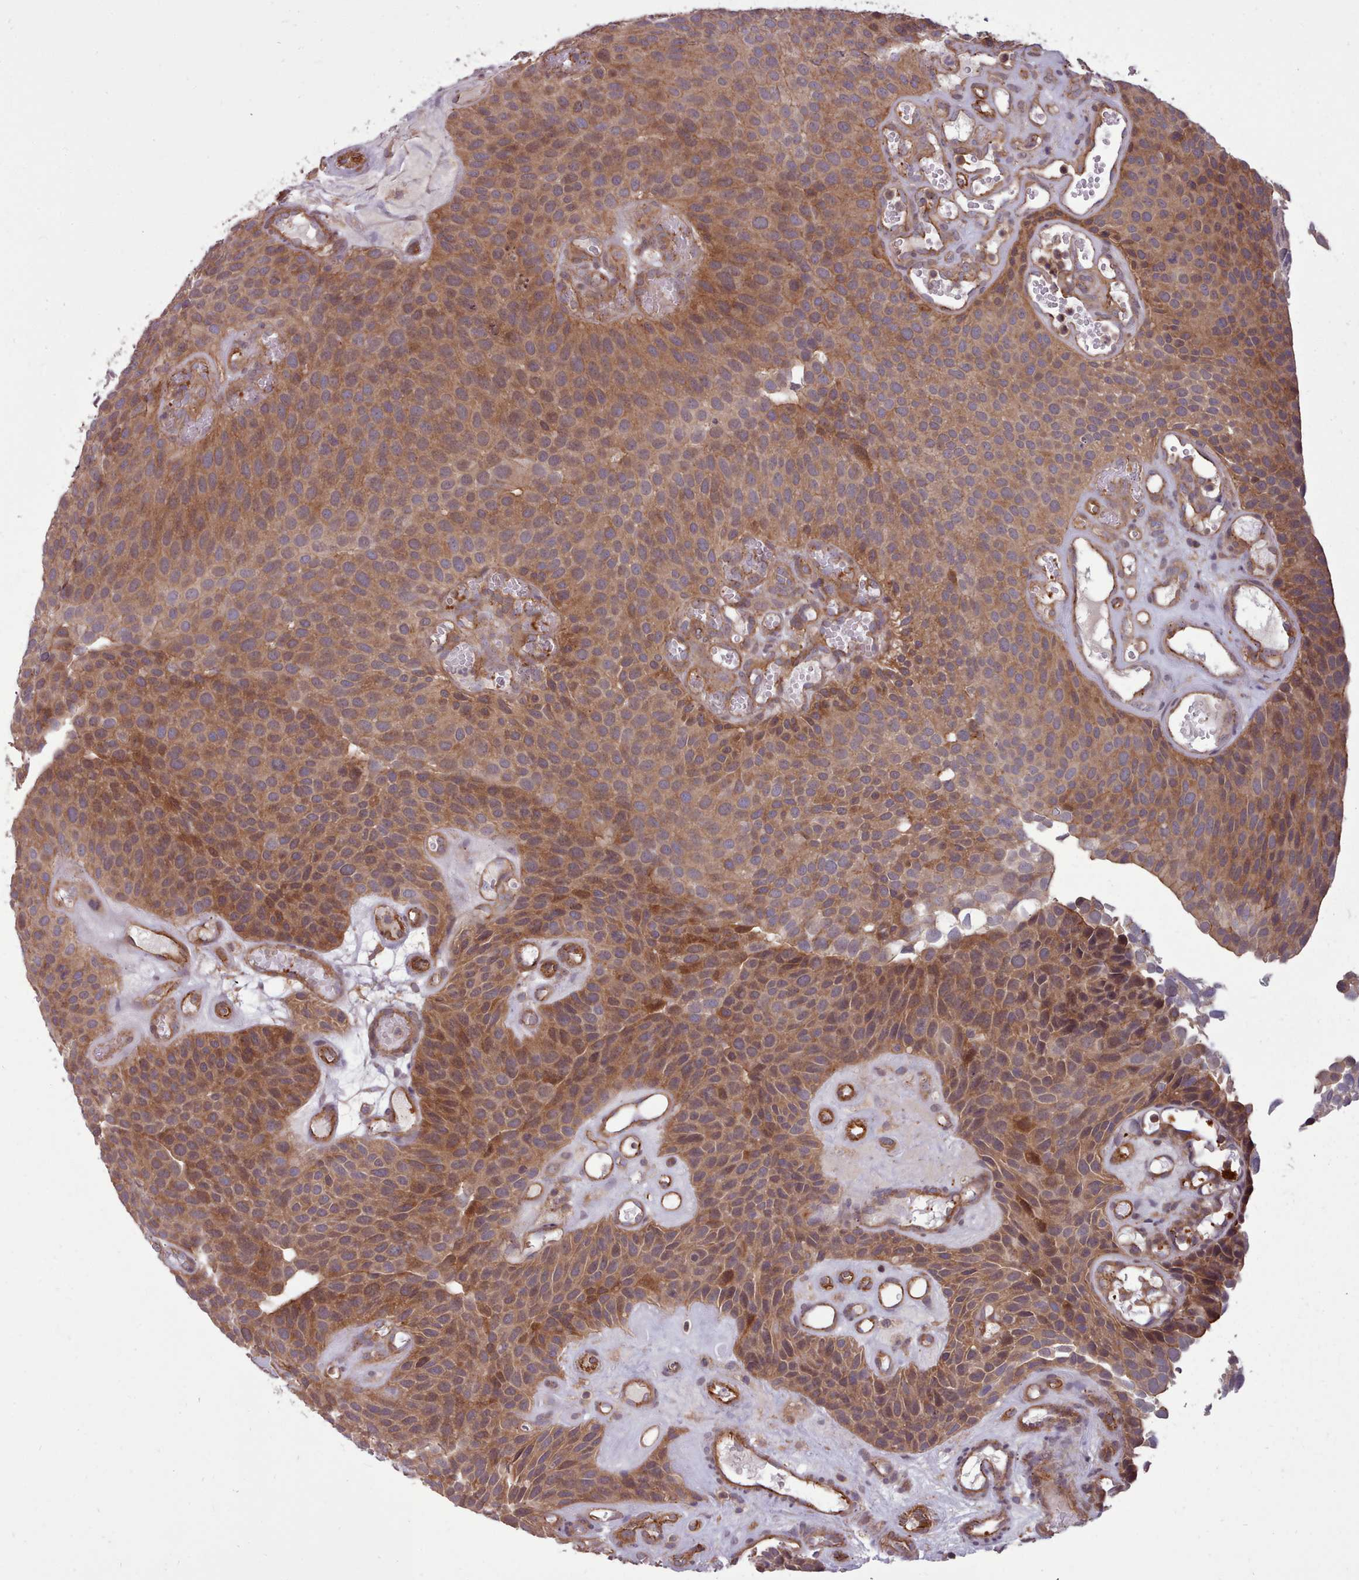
{"staining": {"intensity": "moderate", "quantity": ">75%", "location": "cytoplasmic/membranous"}, "tissue": "urothelial cancer", "cell_type": "Tumor cells", "image_type": "cancer", "snomed": [{"axis": "morphology", "description": "Urothelial carcinoma, Low grade"}, {"axis": "topography", "description": "Urinary bladder"}], "caption": "A brown stain highlights moderate cytoplasmic/membranous positivity of a protein in urothelial carcinoma (low-grade) tumor cells.", "gene": "STUB1", "patient": {"sex": "male", "age": 89}}